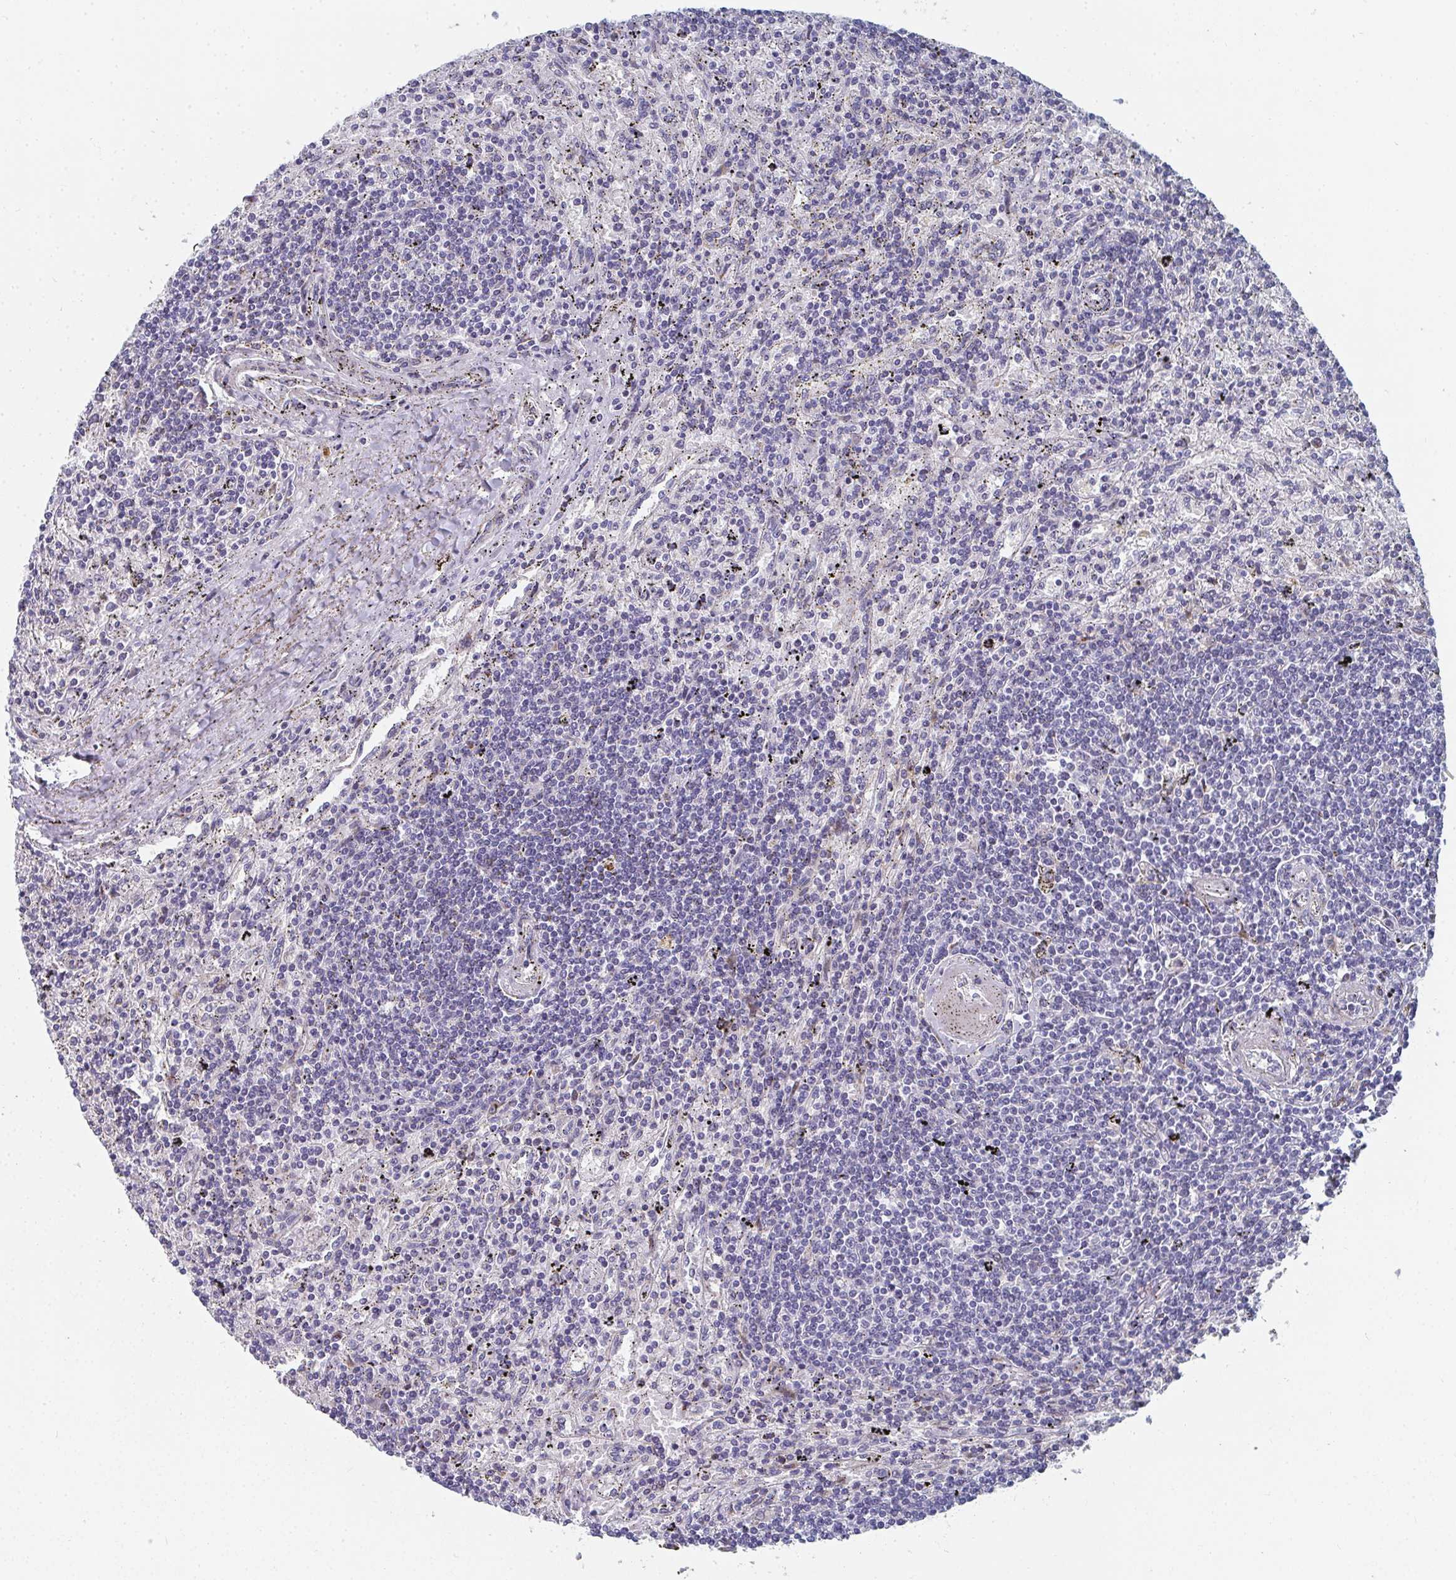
{"staining": {"intensity": "negative", "quantity": "none", "location": "none"}, "tissue": "lymphoma", "cell_type": "Tumor cells", "image_type": "cancer", "snomed": [{"axis": "morphology", "description": "Malignant lymphoma, non-Hodgkin's type, Low grade"}, {"axis": "topography", "description": "Spleen"}], "caption": "DAB (3,3'-diaminobenzidine) immunohistochemical staining of malignant lymphoma, non-Hodgkin's type (low-grade) reveals no significant staining in tumor cells. (DAB immunohistochemistry (IHC) visualized using brightfield microscopy, high magnification).", "gene": "PSMG1", "patient": {"sex": "male", "age": 76}}